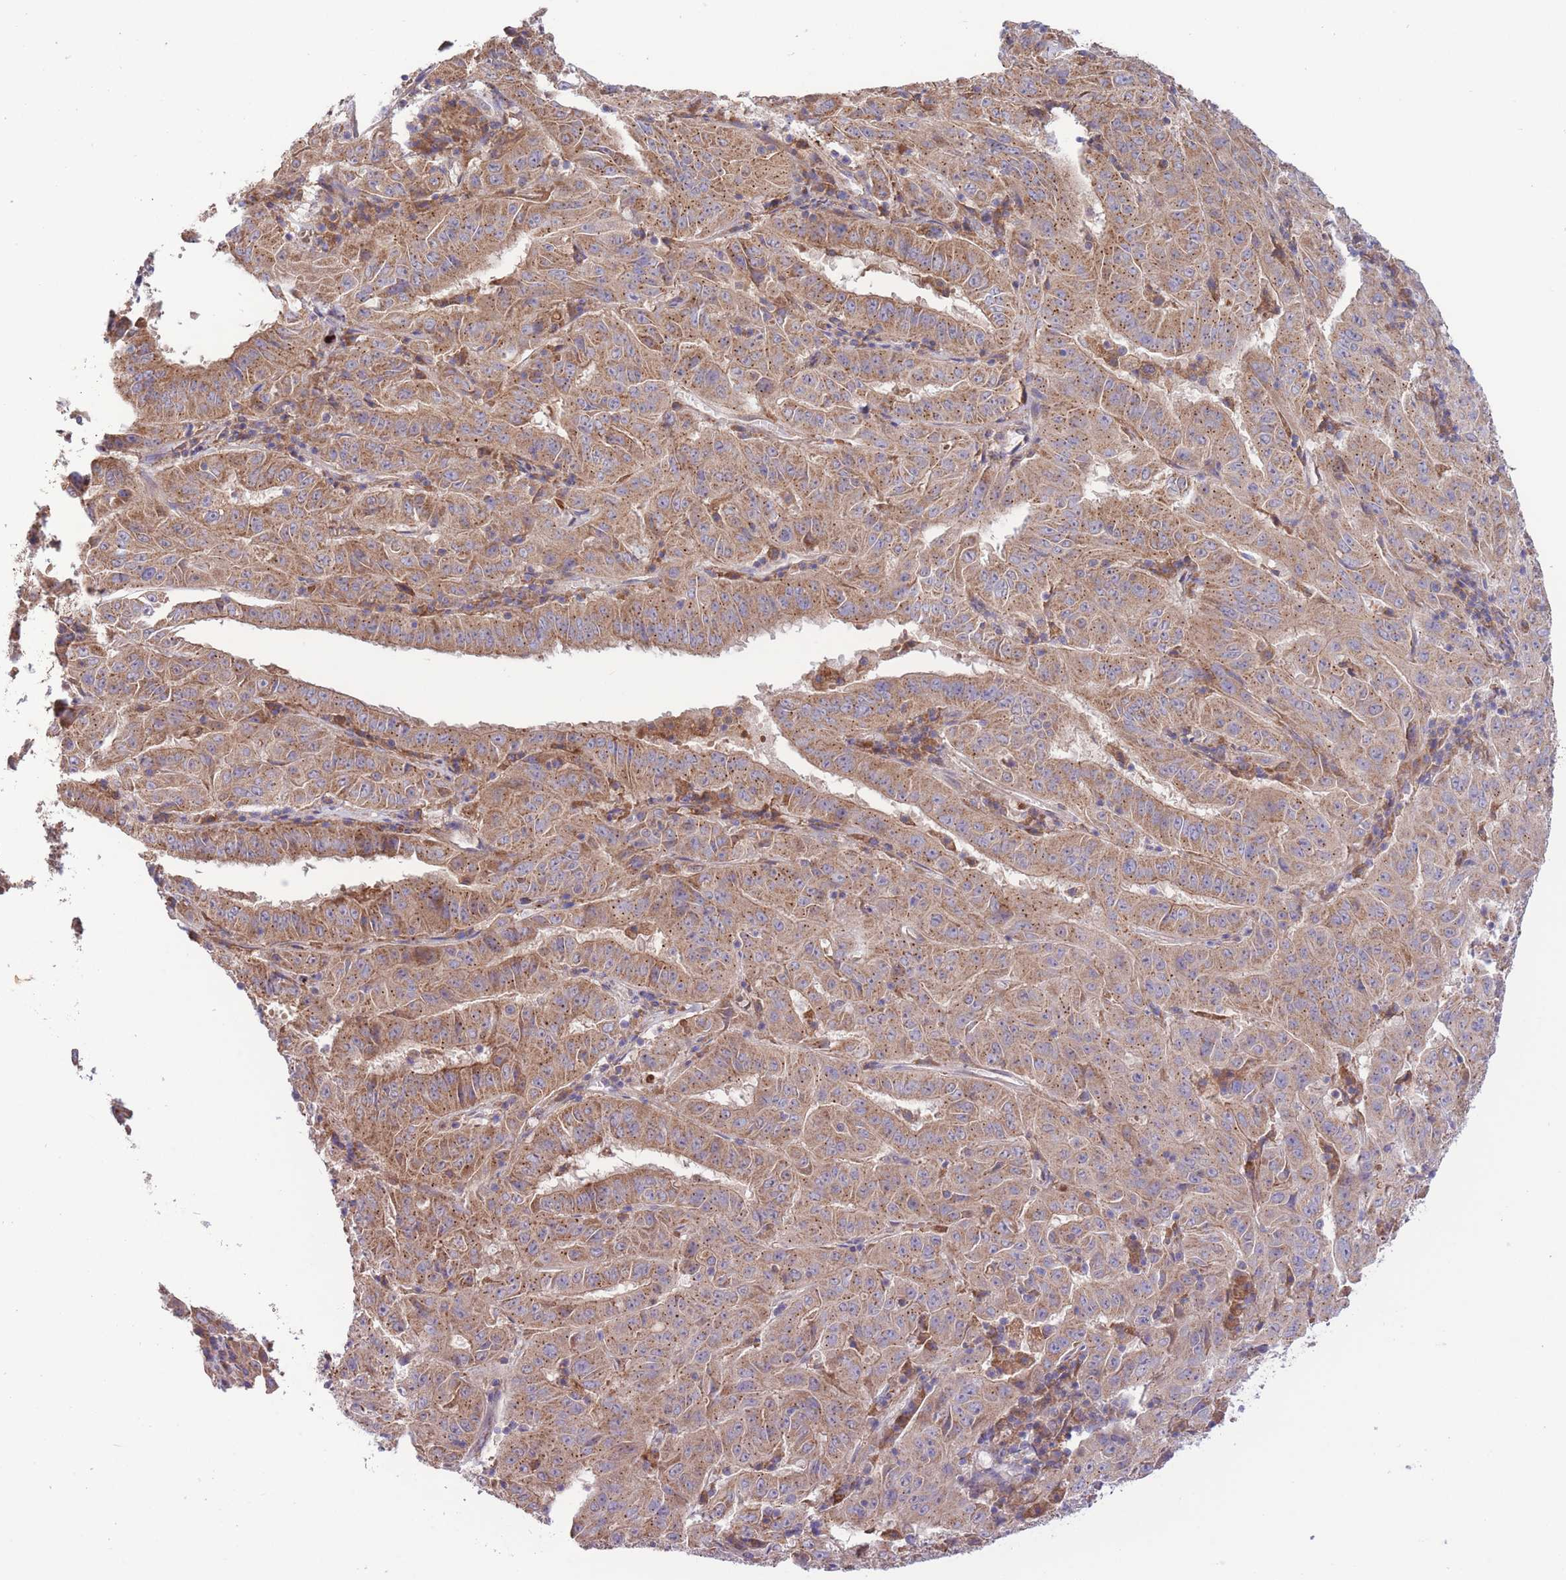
{"staining": {"intensity": "moderate", "quantity": ">75%", "location": "cytoplasmic/membranous"}, "tissue": "pancreatic cancer", "cell_type": "Tumor cells", "image_type": "cancer", "snomed": [{"axis": "morphology", "description": "Adenocarcinoma, NOS"}, {"axis": "topography", "description": "Pancreas"}], "caption": "A brown stain labels moderate cytoplasmic/membranous expression of a protein in pancreatic cancer (adenocarcinoma) tumor cells. Nuclei are stained in blue.", "gene": "ATP13A2", "patient": {"sex": "male", "age": 63}}